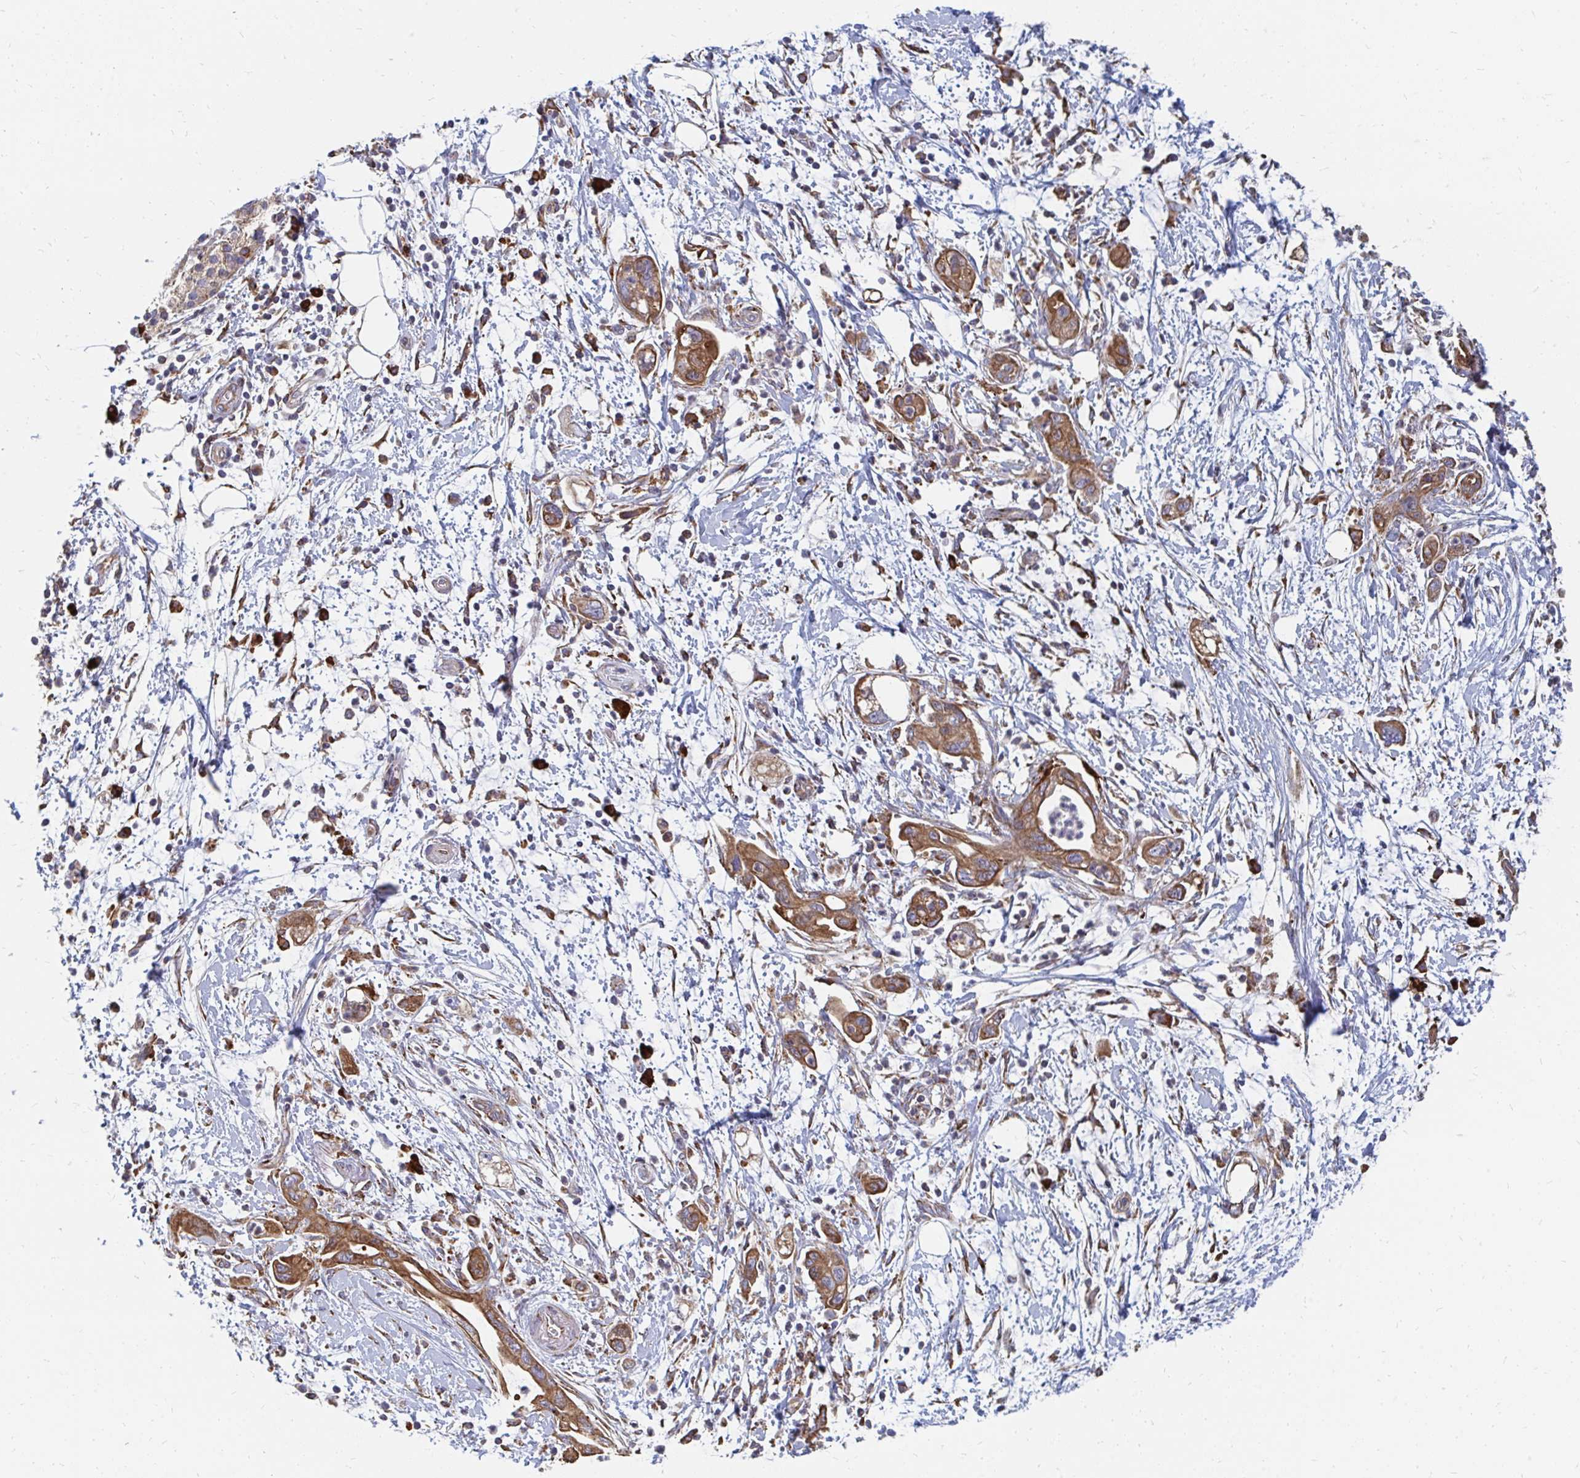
{"staining": {"intensity": "moderate", "quantity": ">75%", "location": "cytoplasmic/membranous"}, "tissue": "pancreatic cancer", "cell_type": "Tumor cells", "image_type": "cancer", "snomed": [{"axis": "morphology", "description": "Adenocarcinoma, NOS"}, {"axis": "topography", "description": "Pancreas"}], "caption": "Immunohistochemical staining of human pancreatic cancer demonstrates medium levels of moderate cytoplasmic/membranous expression in approximately >75% of tumor cells.", "gene": "PPP1R13L", "patient": {"sex": "female", "age": 73}}